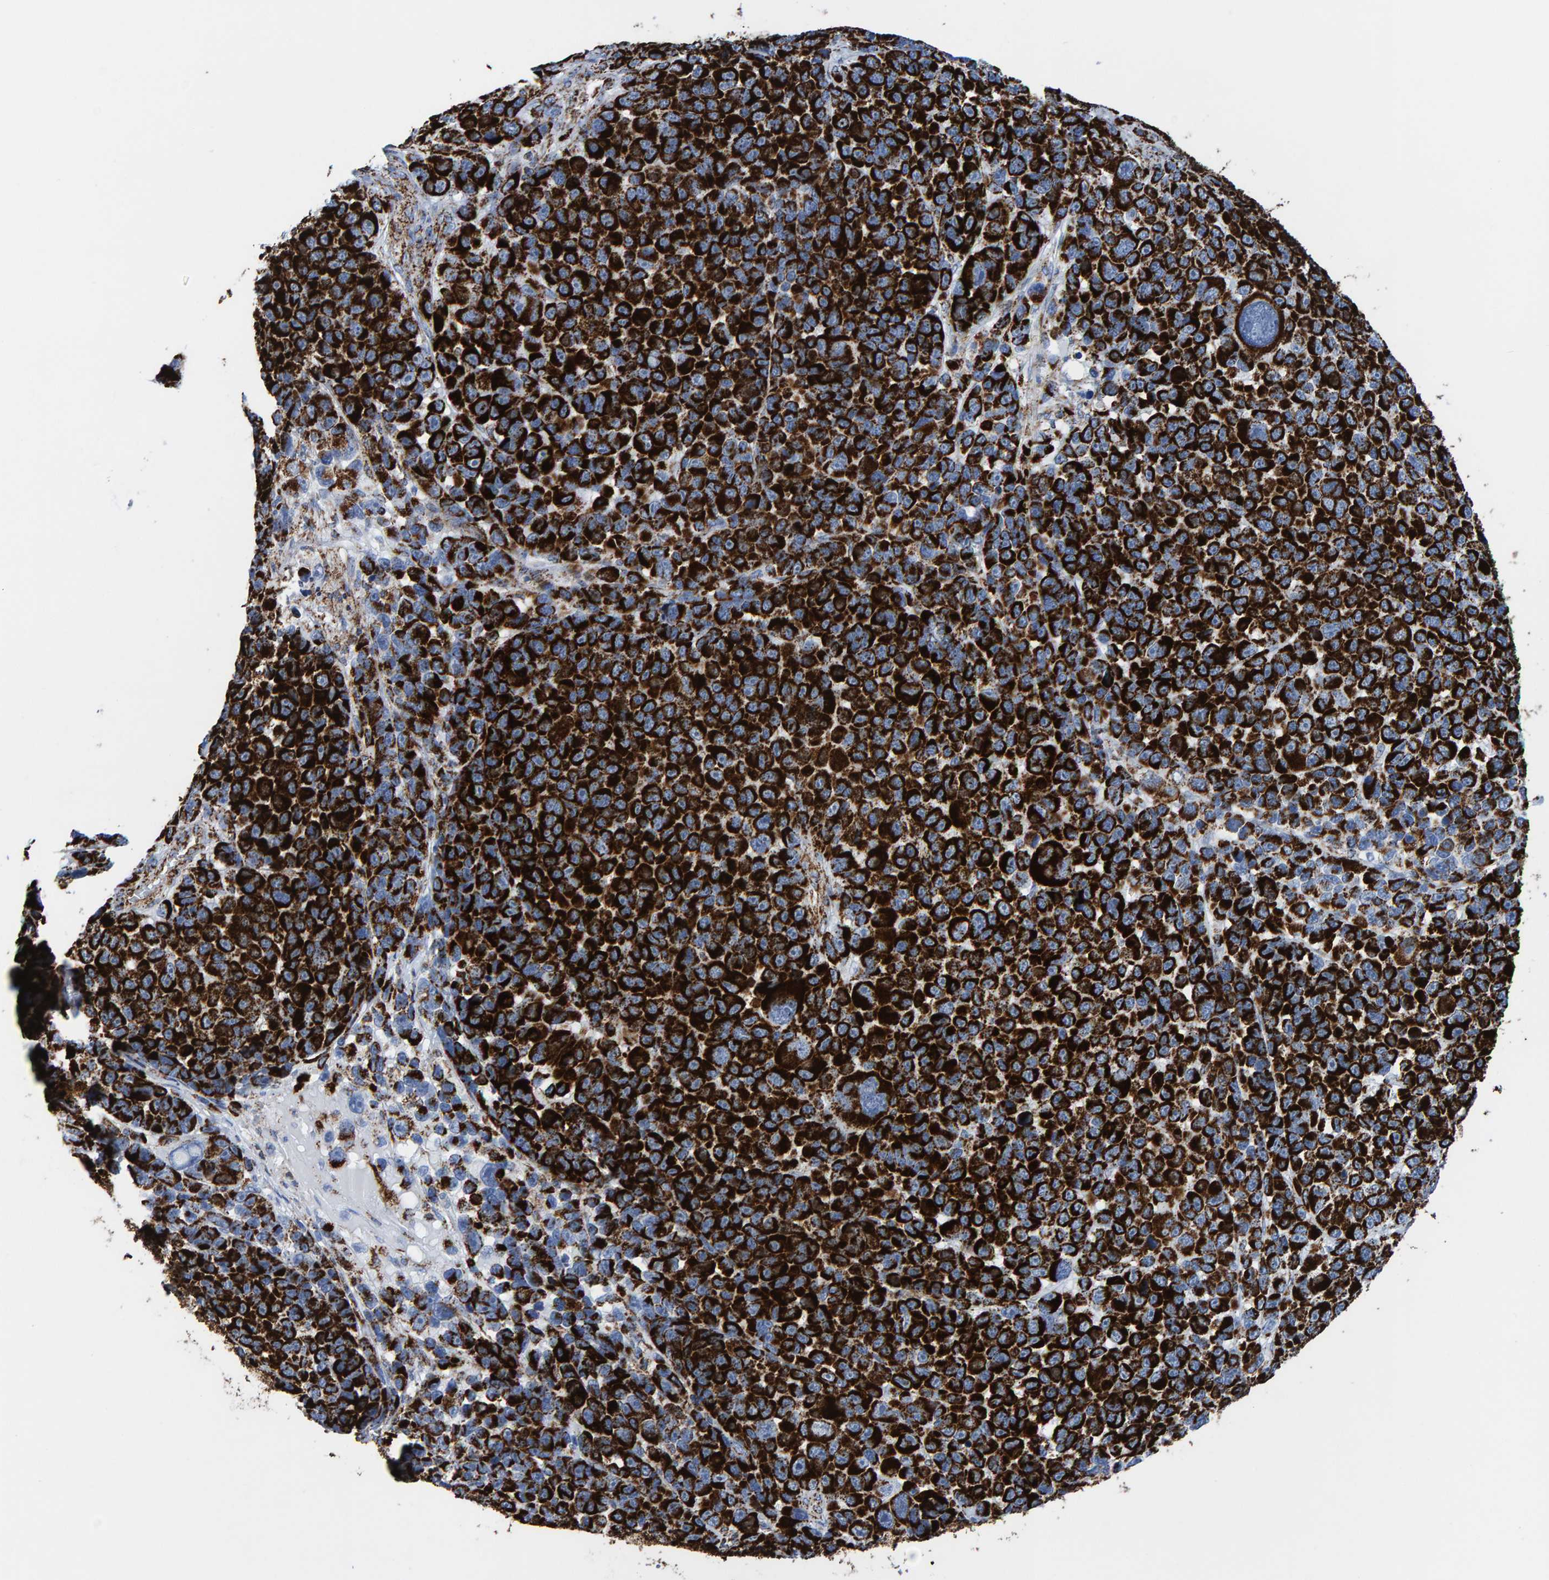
{"staining": {"intensity": "strong", "quantity": ">75%", "location": "cytoplasmic/membranous"}, "tissue": "melanoma", "cell_type": "Tumor cells", "image_type": "cancer", "snomed": [{"axis": "morphology", "description": "Malignant melanoma, NOS"}, {"axis": "topography", "description": "Skin"}], "caption": "This image shows immunohistochemistry staining of human malignant melanoma, with high strong cytoplasmic/membranous expression in approximately >75% of tumor cells.", "gene": "ENSG00000262660", "patient": {"sex": "male", "age": 53}}